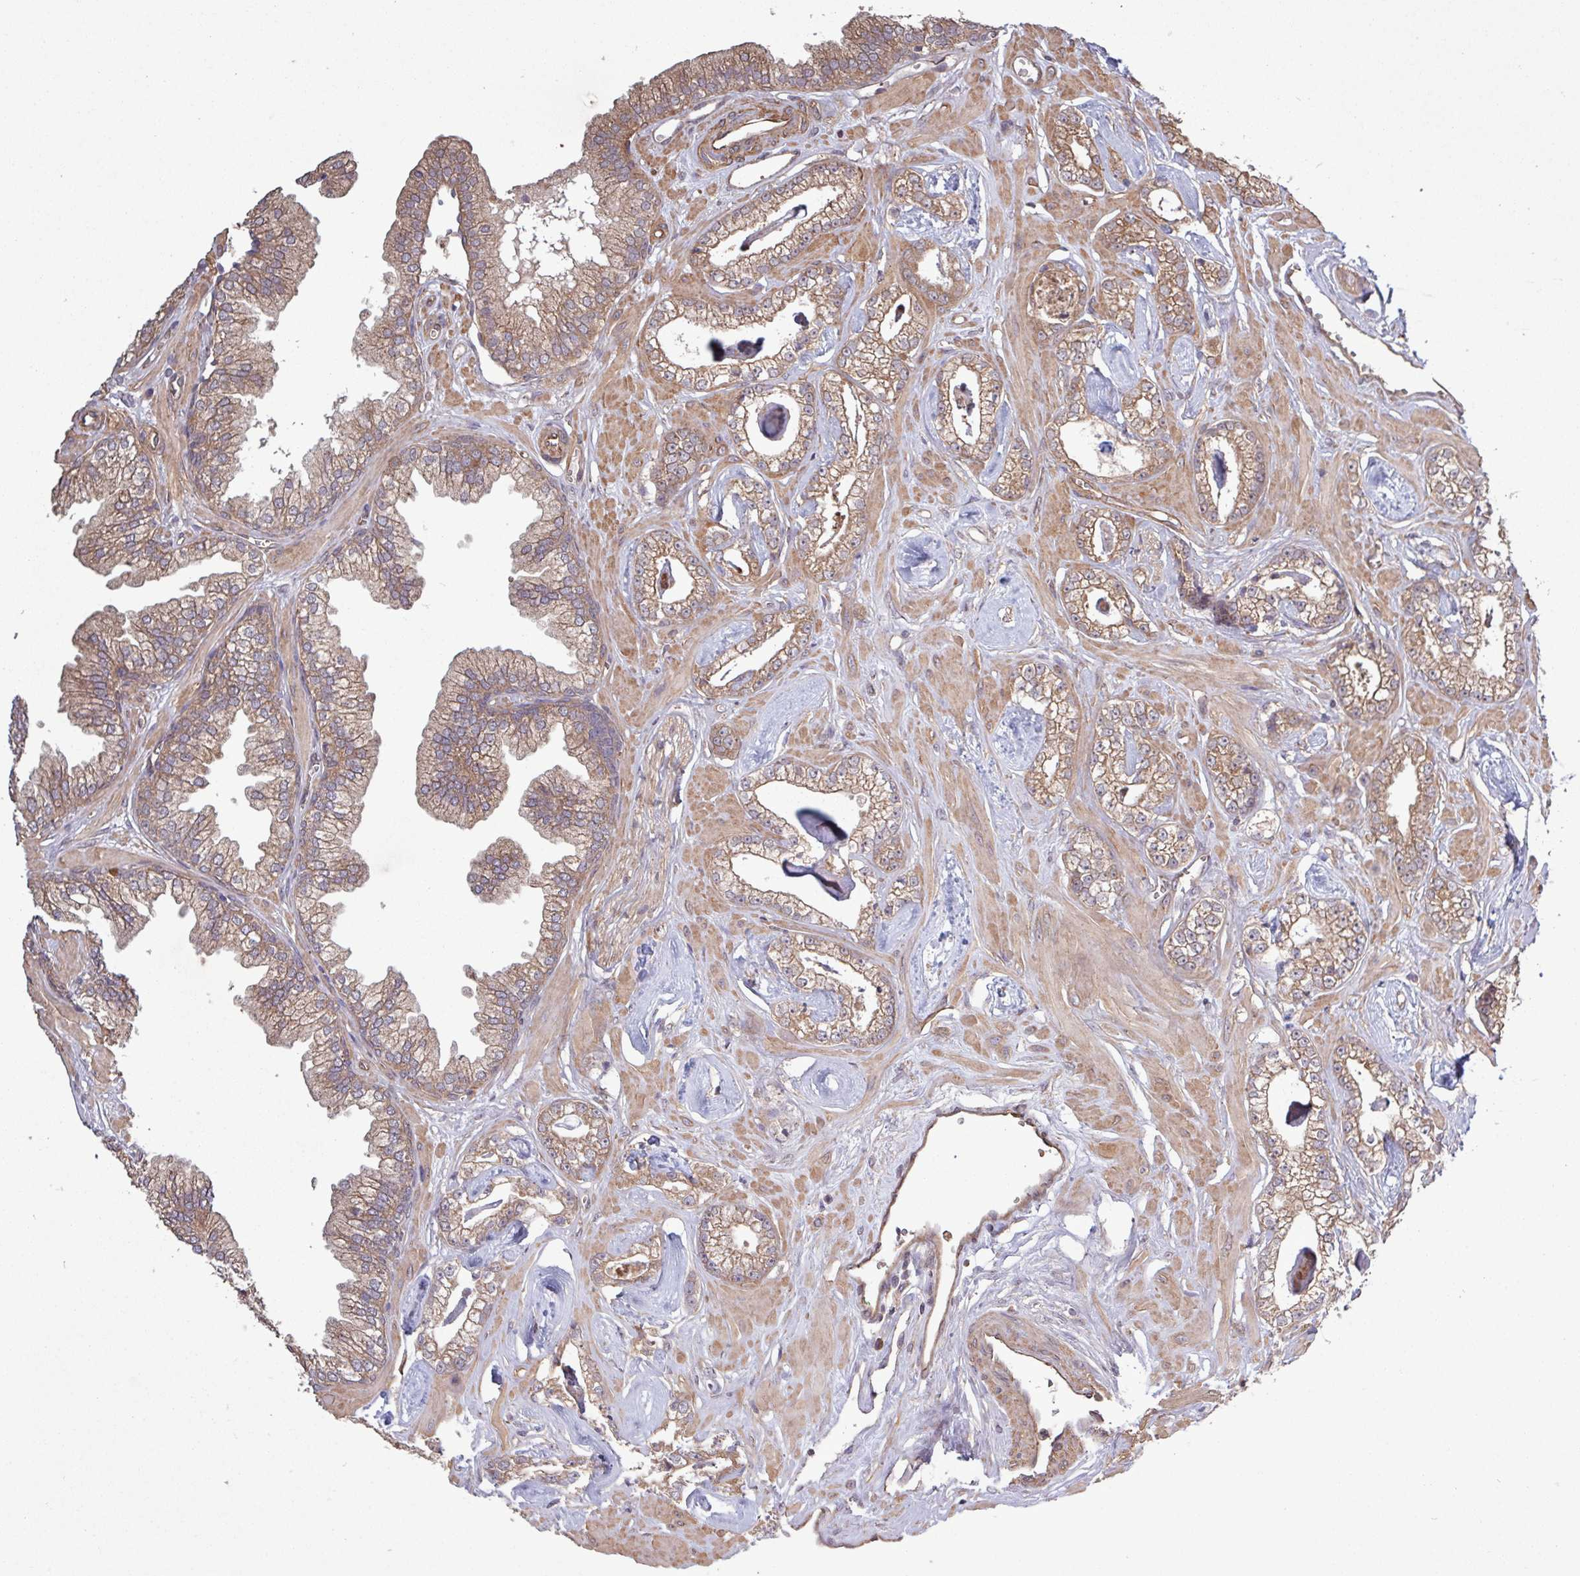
{"staining": {"intensity": "moderate", "quantity": ">75%", "location": "cytoplasmic/membranous"}, "tissue": "prostate cancer", "cell_type": "Tumor cells", "image_type": "cancer", "snomed": [{"axis": "morphology", "description": "Adenocarcinoma, Low grade"}, {"axis": "topography", "description": "Prostate"}], "caption": "About >75% of tumor cells in prostate low-grade adenocarcinoma display moderate cytoplasmic/membranous protein expression as visualized by brown immunohistochemical staining.", "gene": "TRABD2A", "patient": {"sex": "male", "age": 60}}